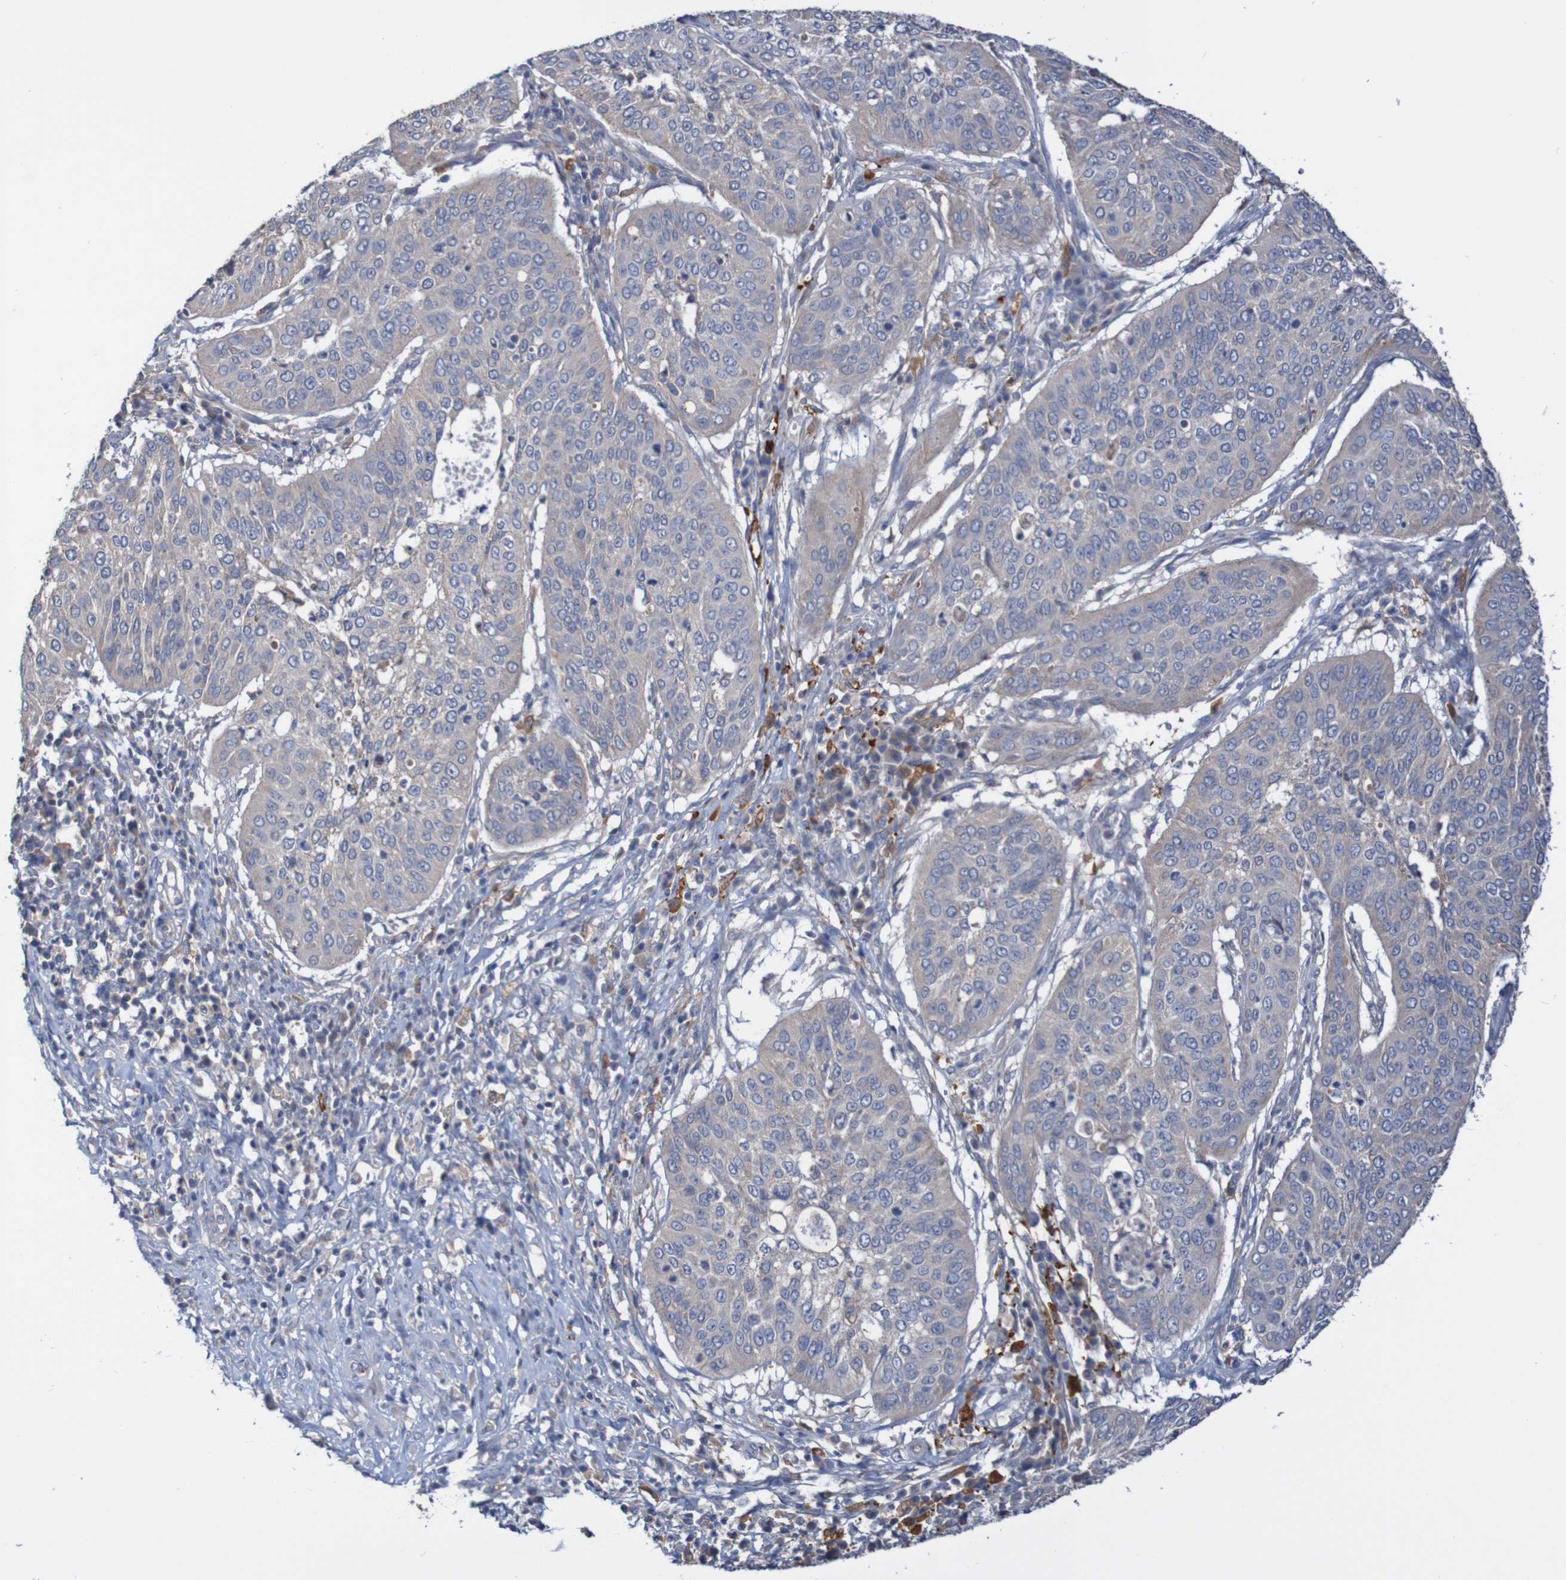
{"staining": {"intensity": "weak", "quantity": "<25%", "location": "cytoplasmic/membranous"}, "tissue": "cervical cancer", "cell_type": "Tumor cells", "image_type": "cancer", "snomed": [{"axis": "morphology", "description": "Normal tissue, NOS"}, {"axis": "morphology", "description": "Squamous cell carcinoma, NOS"}, {"axis": "topography", "description": "Cervix"}], "caption": "Cervical cancer stained for a protein using IHC exhibits no staining tumor cells.", "gene": "PHYH", "patient": {"sex": "female", "age": 39}}